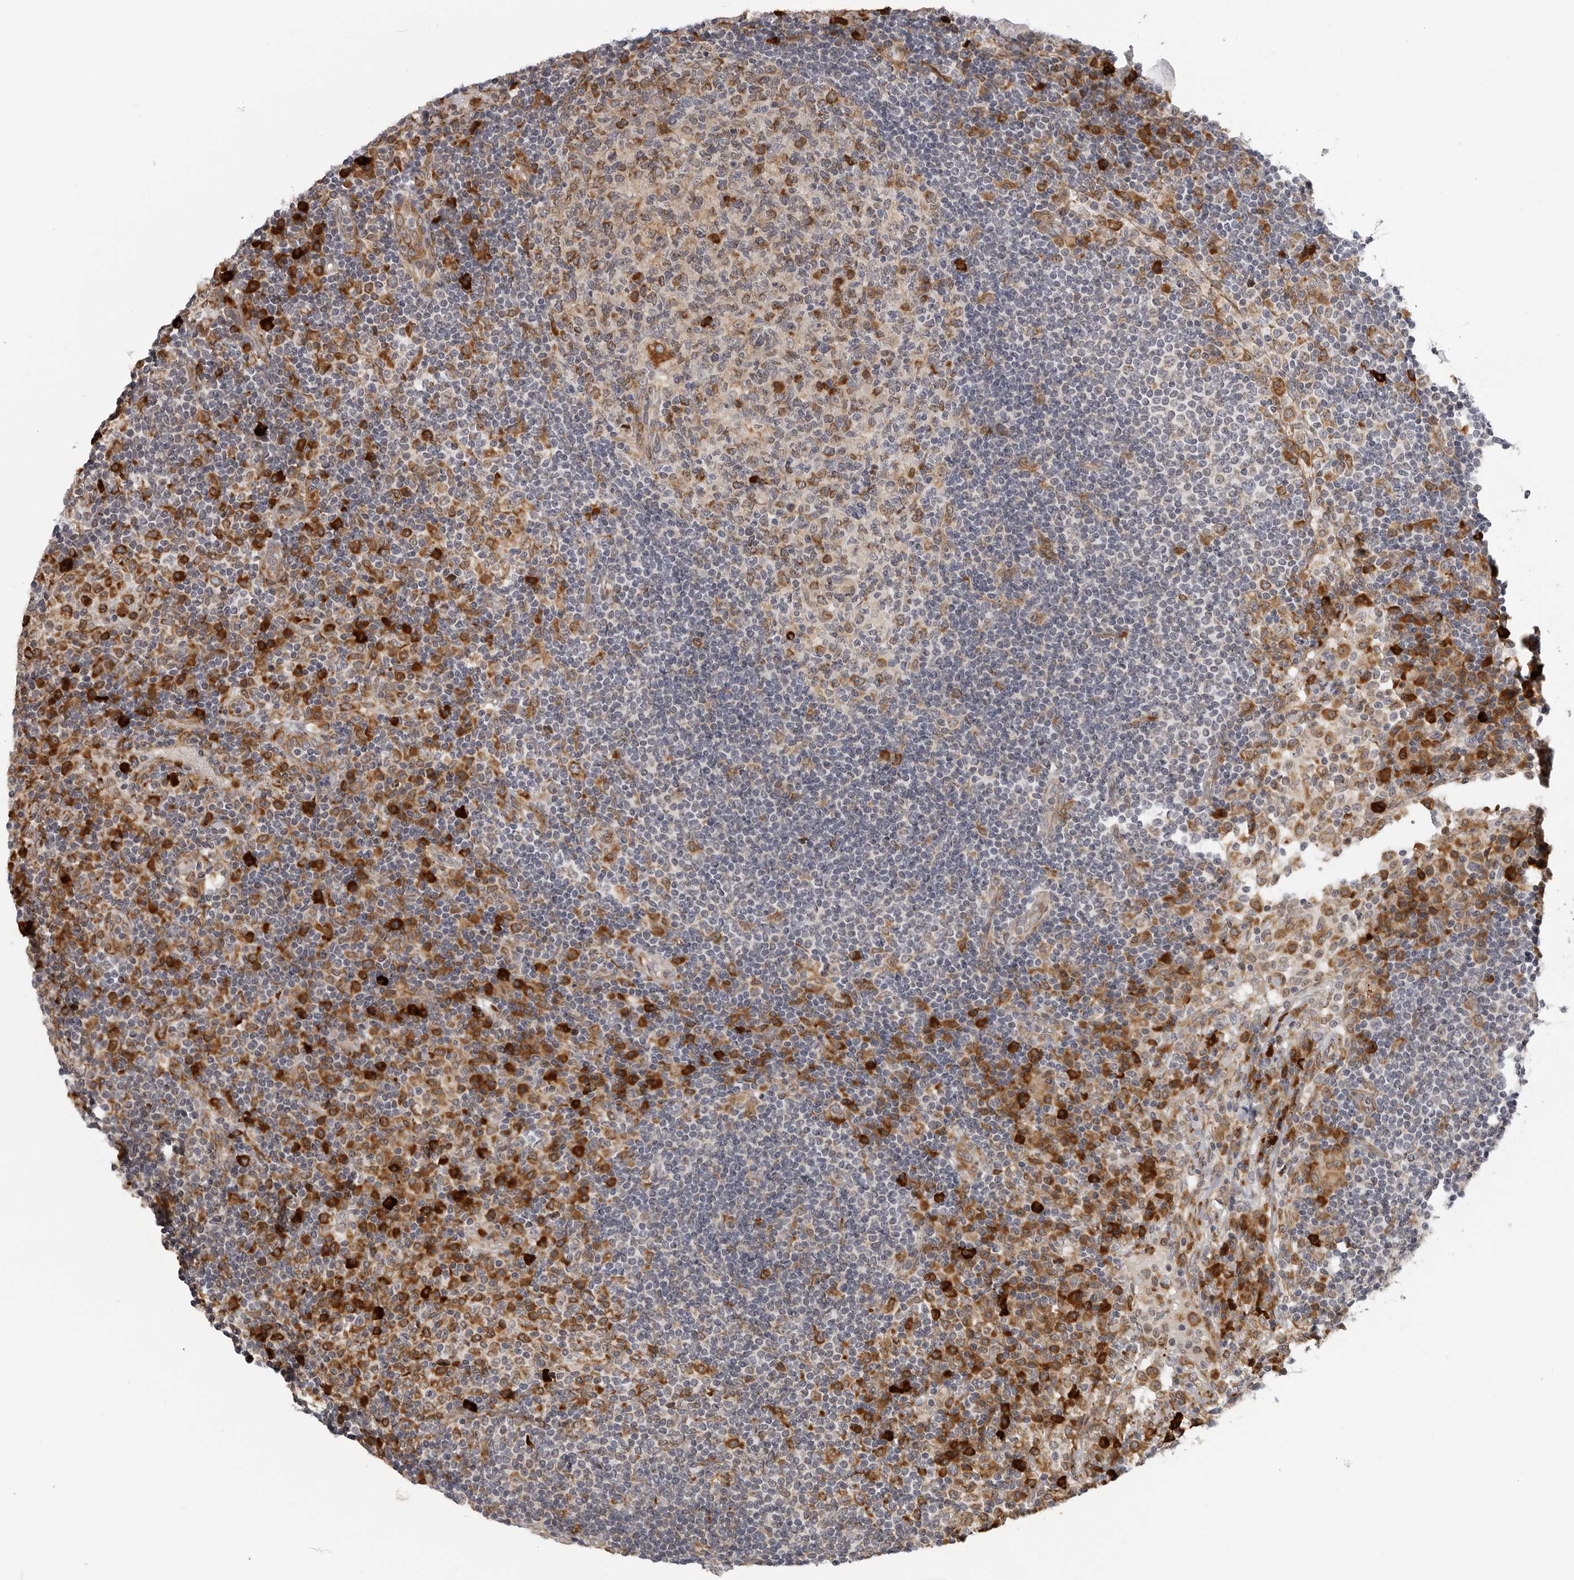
{"staining": {"intensity": "strong", "quantity": "<25%", "location": "cytoplasmic/membranous"}, "tissue": "lymph node", "cell_type": "Germinal center cells", "image_type": "normal", "snomed": [{"axis": "morphology", "description": "Normal tissue, NOS"}, {"axis": "topography", "description": "Lymph node"}], "caption": "A photomicrograph of lymph node stained for a protein exhibits strong cytoplasmic/membranous brown staining in germinal center cells.", "gene": "ALPK2", "patient": {"sex": "female", "age": 53}}